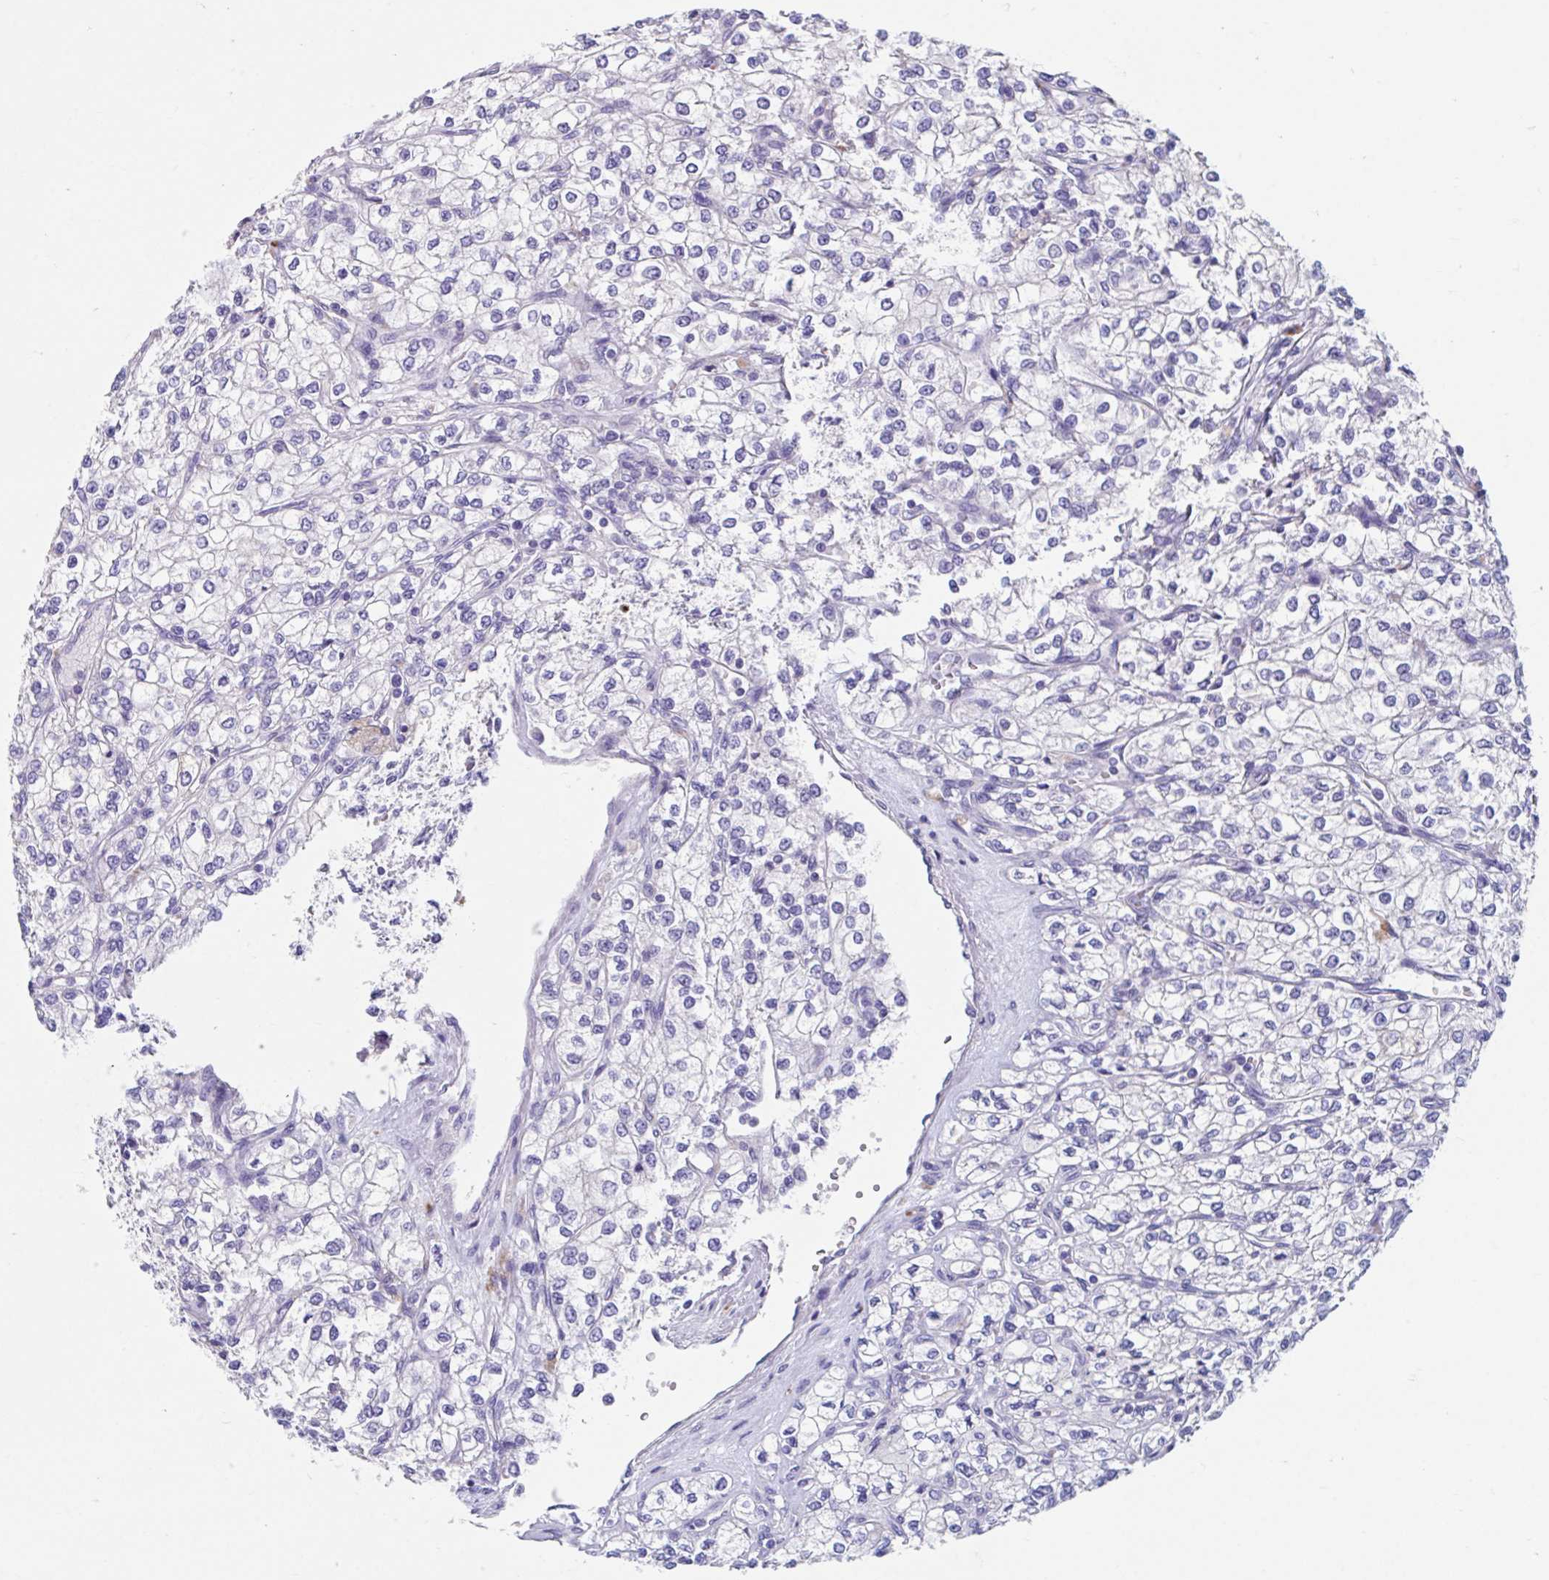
{"staining": {"intensity": "negative", "quantity": "none", "location": "none"}, "tissue": "renal cancer", "cell_type": "Tumor cells", "image_type": "cancer", "snomed": [{"axis": "morphology", "description": "Adenocarcinoma, NOS"}, {"axis": "topography", "description": "Kidney"}], "caption": "Immunohistochemistry (IHC) image of neoplastic tissue: human adenocarcinoma (renal) stained with DAB displays no significant protein positivity in tumor cells.", "gene": "GPR162", "patient": {"sex": "male", "age": 80}}